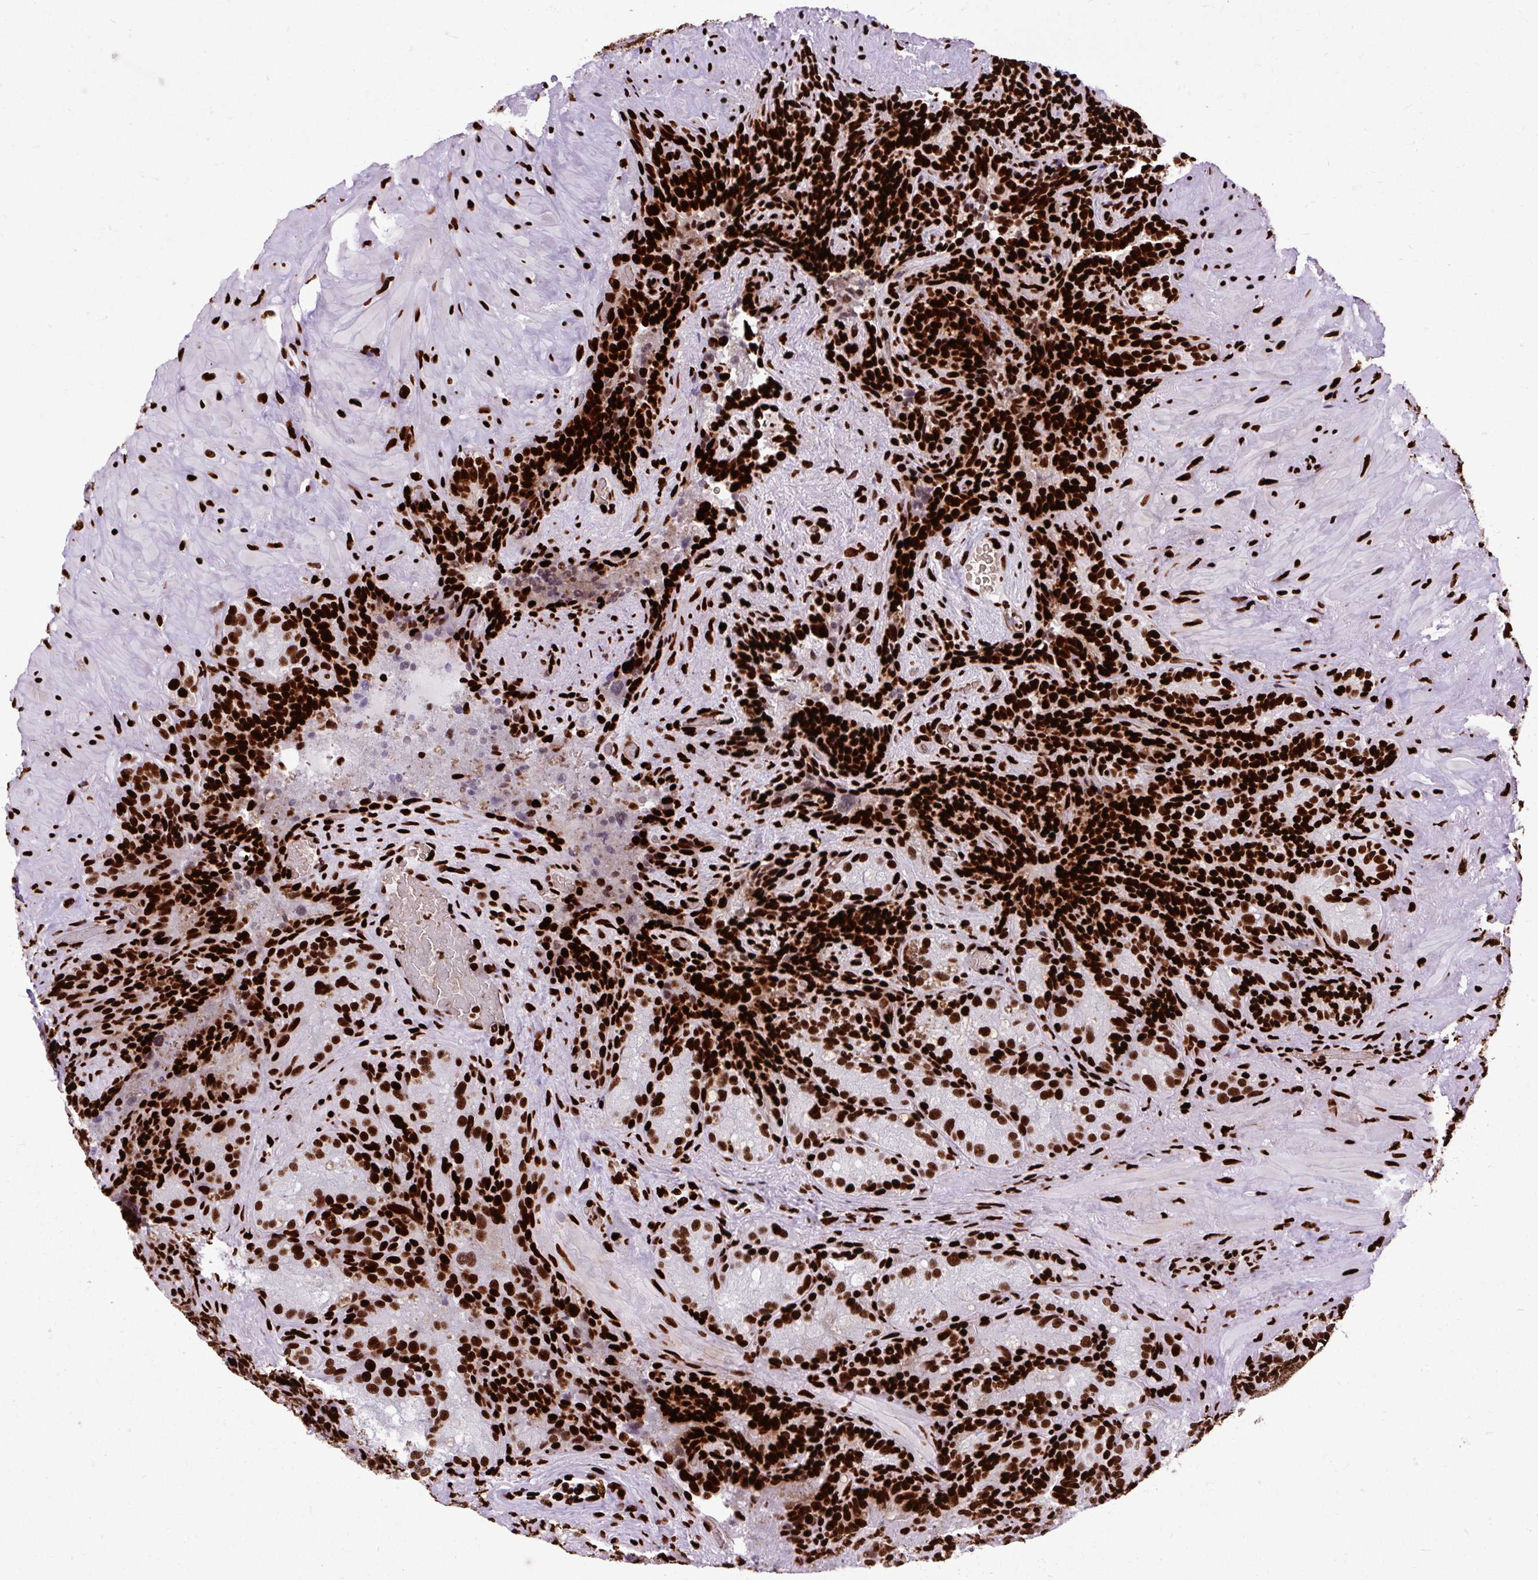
{"staining": {"intensity": "strong", "quantity": ">75%", "location": "nuclear"}, "tissue": "seminal vesicle", "cell_type": "Glandular cells", "image_type": "normal", "snomed": [{"axis": "morphology", "description": "Normal tissue, NOS"}, {"axis": "topography", "description": "Seminal veicle"}], "caption": "Immunohistochemistry (IHC) micrograph of benign human seminal vesicle stained for a protein (brown), which reveals high levels of strong nuclear positivity in about >75% of glandular cells.", "gene": "FUS", "patient": {"sex": "male", "age": 69}}